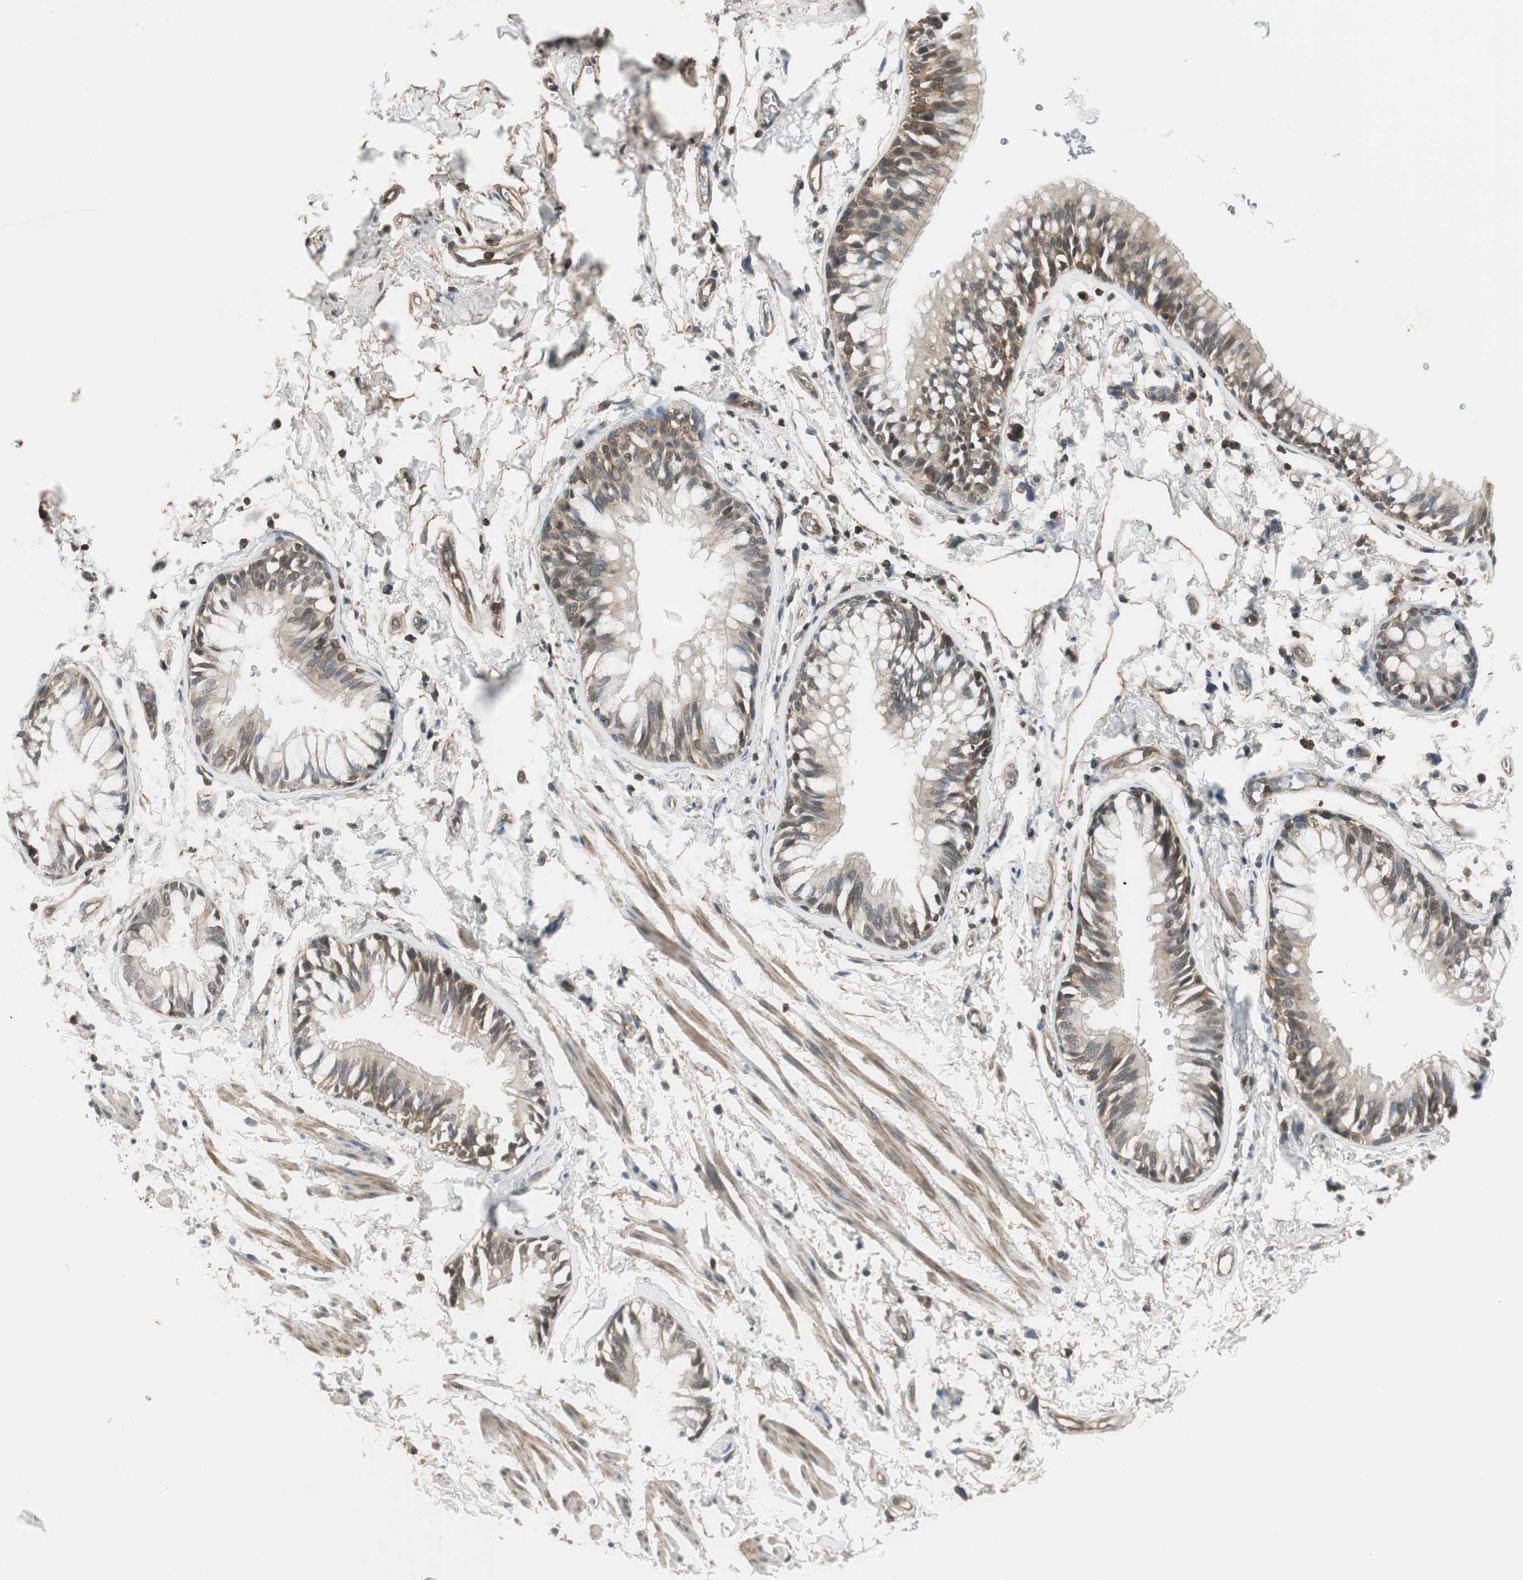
{"staining": {"intensity": "moderate", "quantity": ">75%", "location": "cytoplasmic/membranous"}, "tissue": "adipose tissue", "cell_type": "Adipocytes", "image_type": "normal", "snomed": [{"axis": "morphology", "description": "Normal tissue, NOS"}, {"axis": "topography", "description": "Cartilage tissue"}, {"axis": "topography", "description": "Bronchus"}], "caption": "High-magnification brightfield microscopy of normal adipose tissue stained with DAB (brown) and counterstained with hematoxylin (blue). adipocytes exhibit moderate cytoplasmic/membranous staining is present in about>75% of cells. (DAB (3,3'-diaminobenzidine) IHC, brown staining for protein, blue staining for nuclei).", "gene": "PI4K2B", "patient": {"sex": "female", "age": 73}}